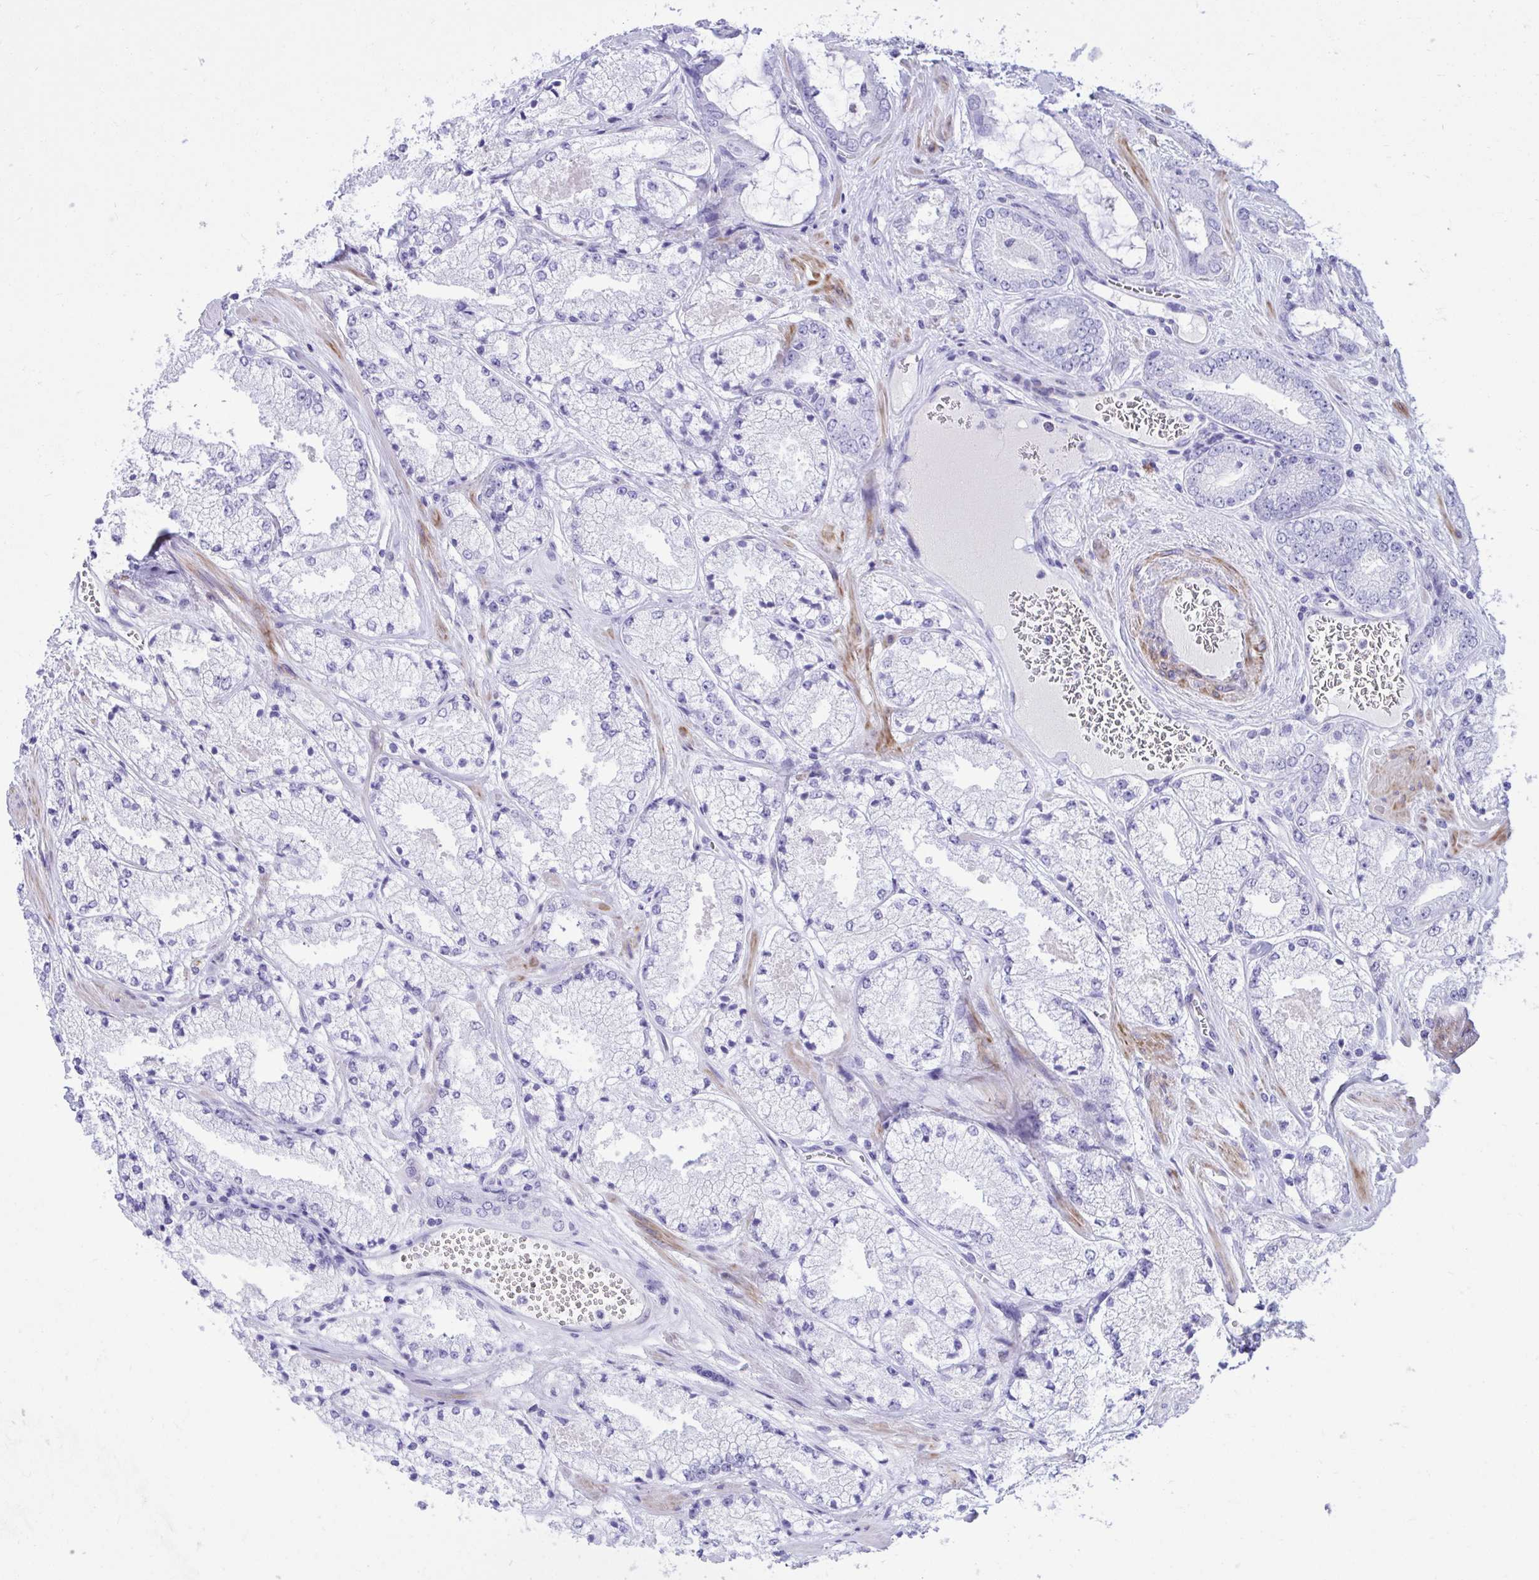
{"staining": {"intensity": "negative", "quantity": "none", "location": "none"}, "tissue": "prostate cancer", "cell_type": "Tumor cells", "image_type": "cancer", "snomed": [{"axis": "morphology", "description": "Adenocarcinoma, High grade"}, {"axis": "topography", "description": "Prostate"}], "caption": "A histopathology image of prostate high-grade adenocarcinoma stained for a protein exhibits no brown staining in tumor cells.", "gene": "ANKDD1B", "patient": {"sex": "male", "age": 63}}